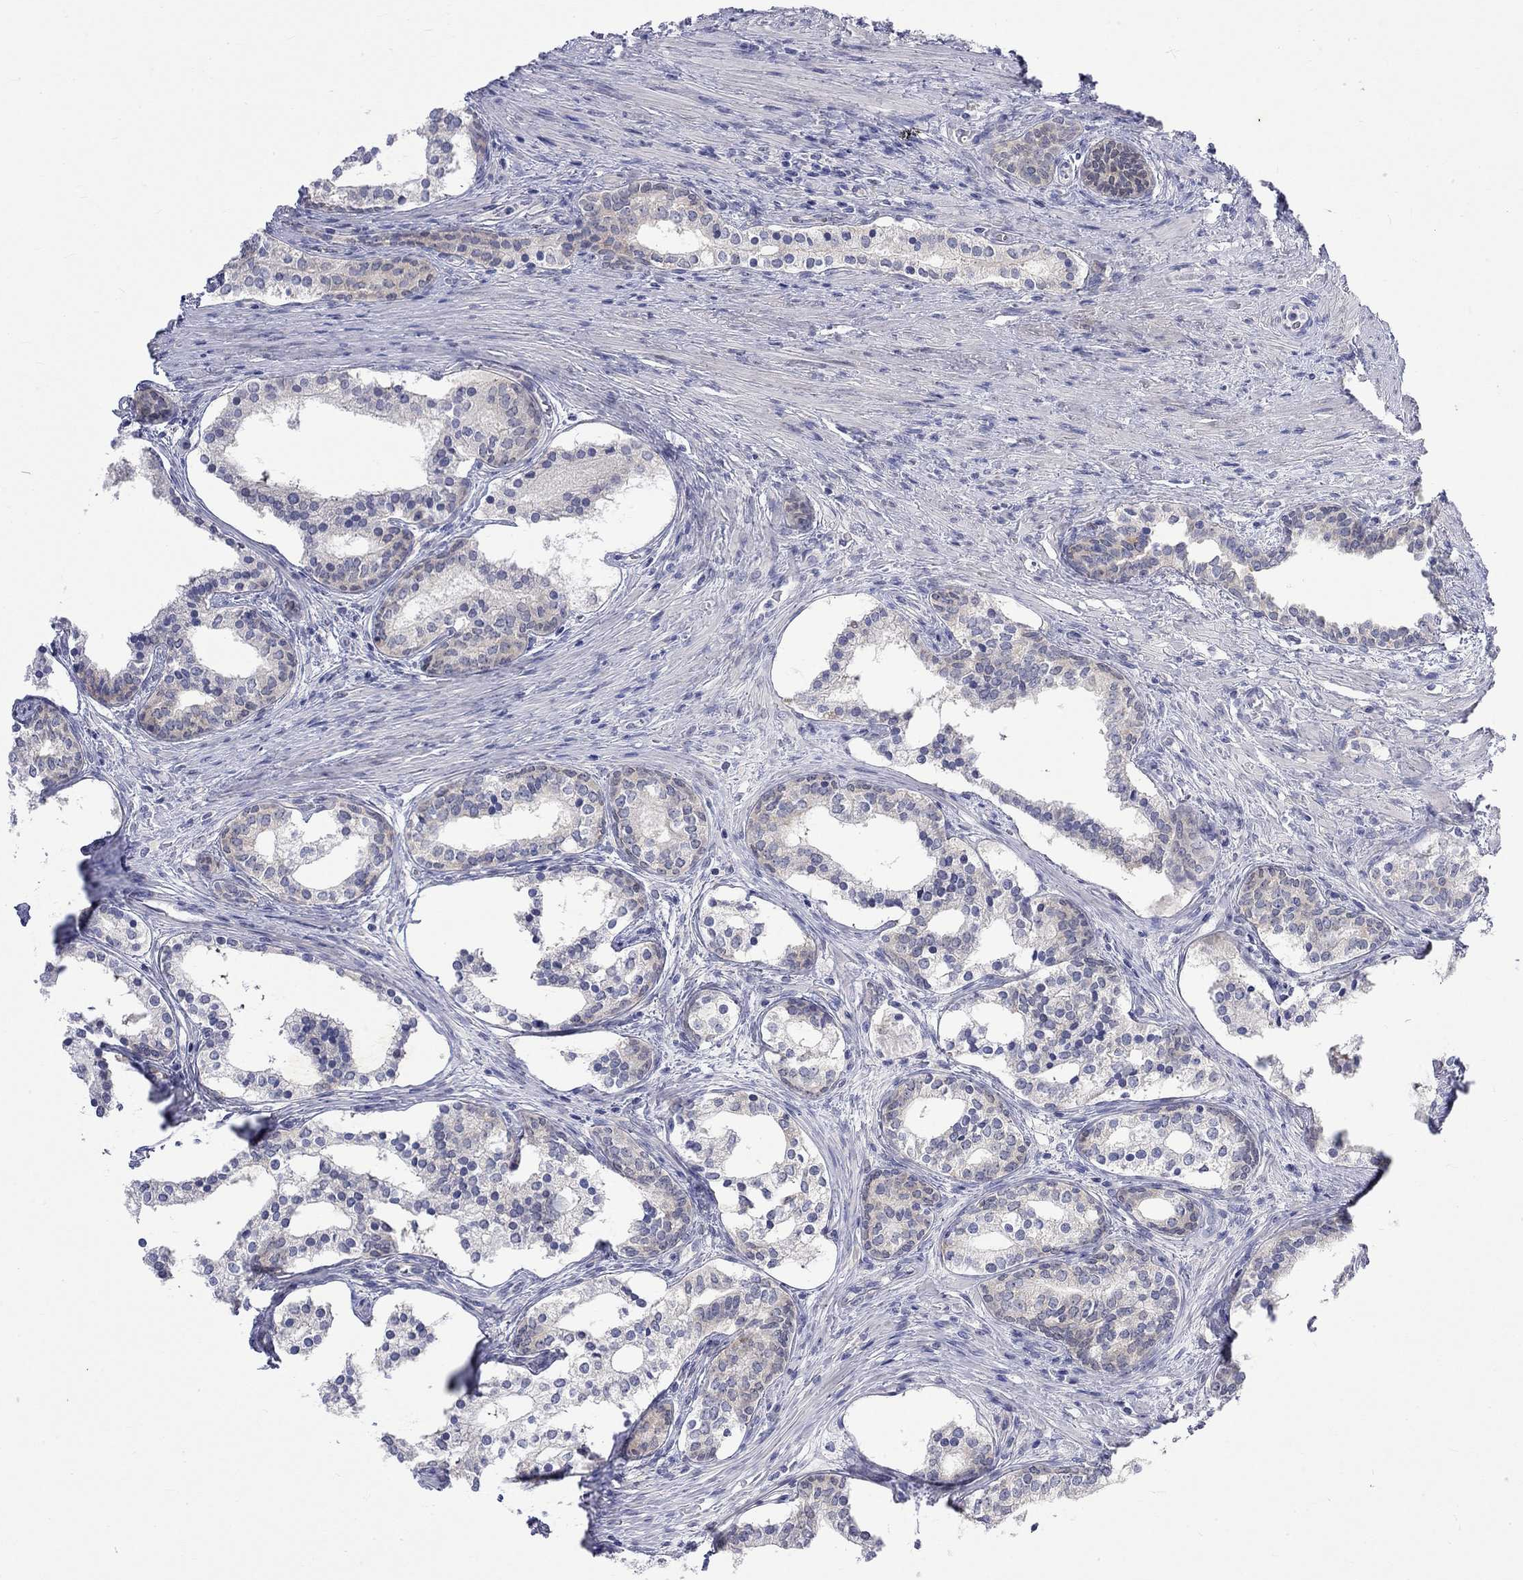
{"staining": {"intensity": "negative", "quantity": "none", "location": "none"}, "tissue": "prostate cancer", "cell_type": "Tumor cells", "image_type": "cancer", "snomed": [{"axis": "morphology", "description": "Adenocarcinoma, NOS"}, {"axis": "morphology", "description": "Adenocarcinoma, High grade"}, {"axis": "topography", "description": "Prostate"}], "caption": "IHC micrograph of human prostate adenocarcinoma stained for a protein (brown), which reveals no positivity in tumor cells.", "gene": "CERS1", "patient": {"sex": "male", "age": 61}}